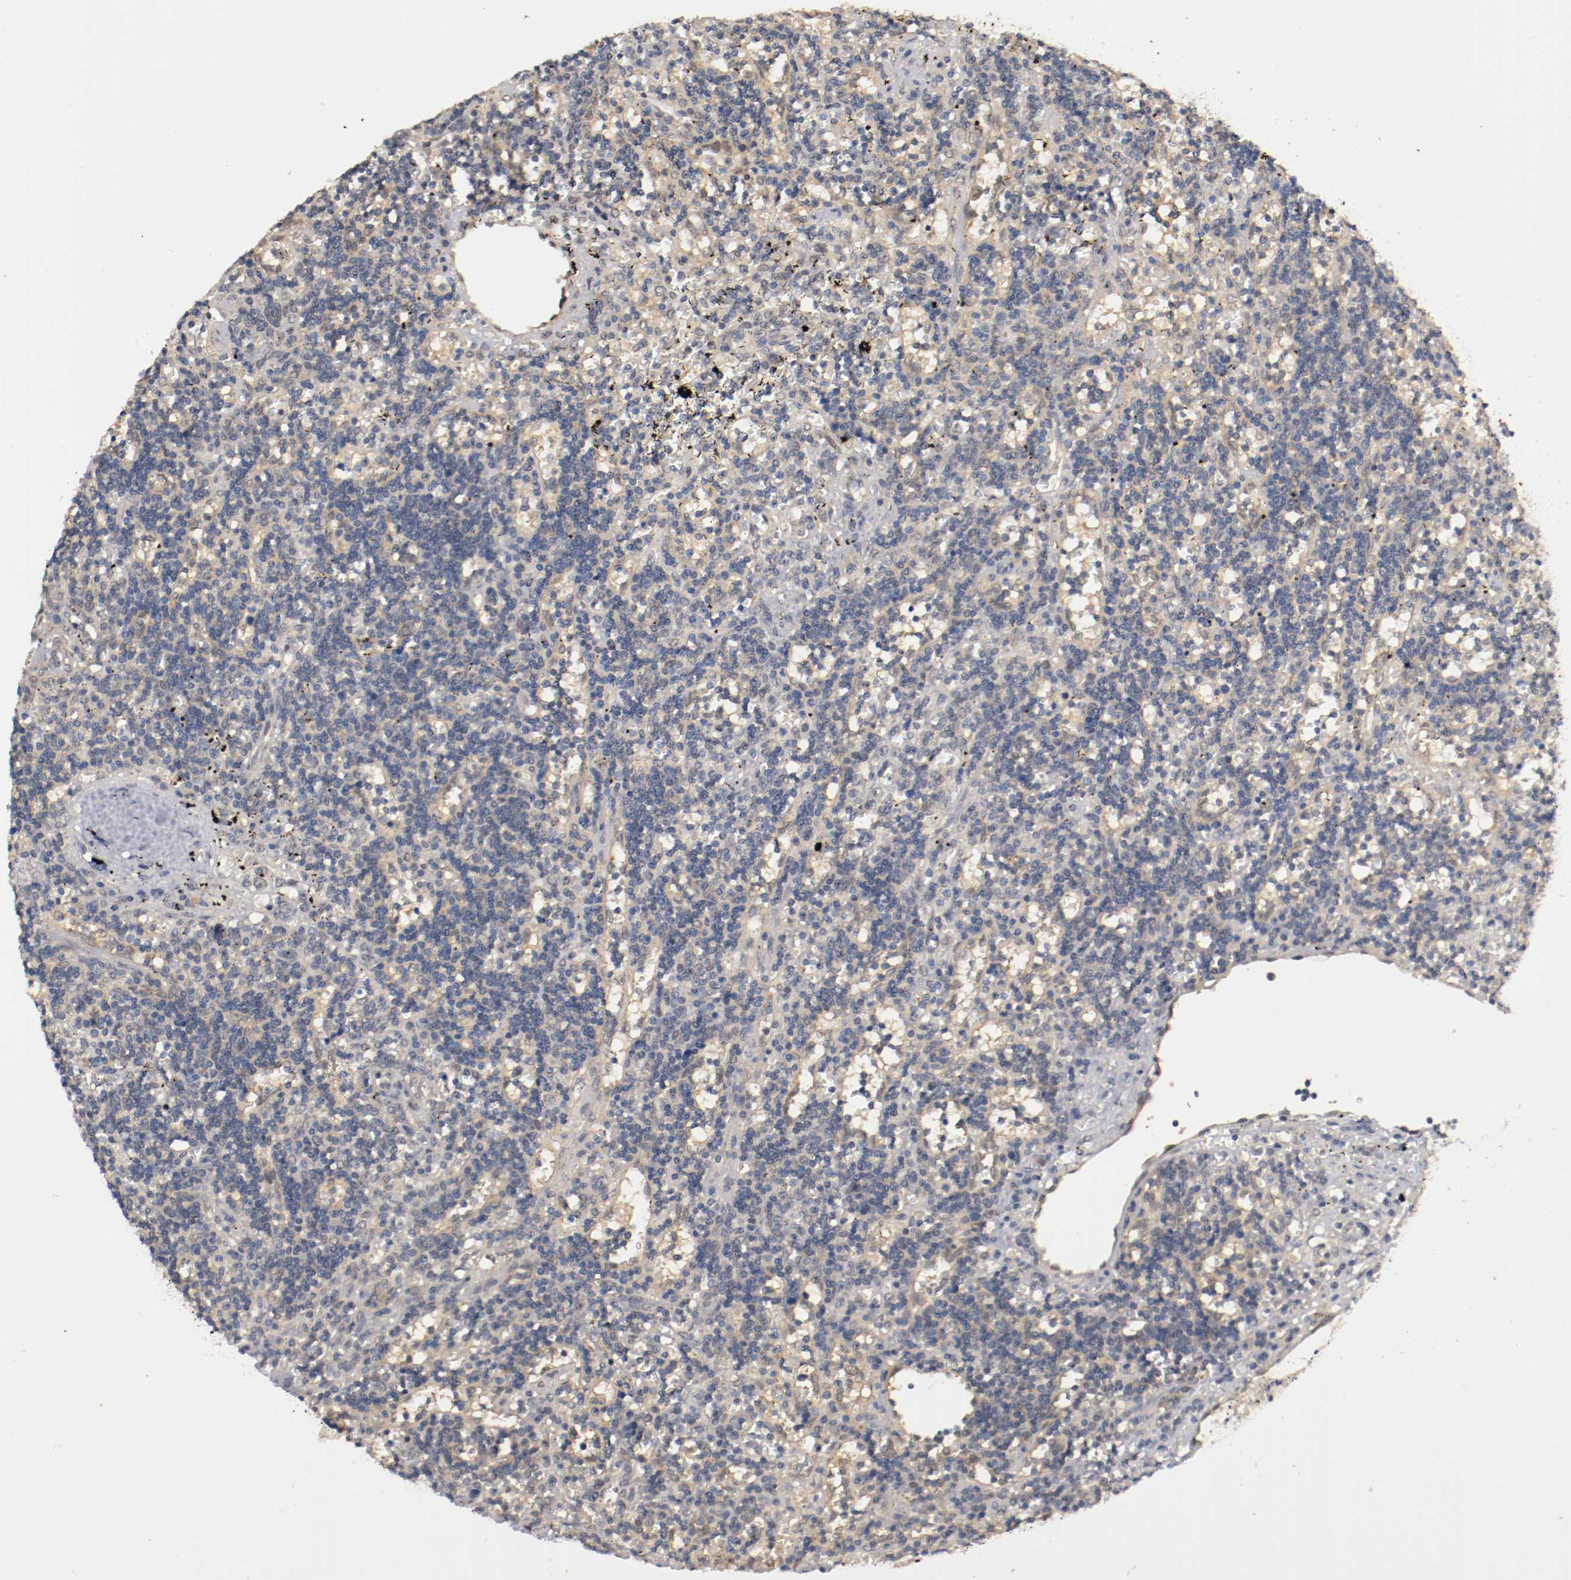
{"staining": {"intensity": "weak", "quantity": "25%-75%", "location": "cytoplasmic/membranous"}, "tissue": "lymphoma", "cell_type": "Tumor cells", "image_type": "cancer", "snomed": [{"axis": "morphology", "description": "Malignant lymphoma, non-Hodgkin's type, Low grade"}, {"axis": "topography", "description": "Spleen"}], "caption": "Immunohistochemistry (DAB (3,3'-diaminobenzidine)) staining of lymphoma reveals weak cytoplasmic/membranous protein expression in approximately 25%-75% of tumor cells. Nuclei are stained in blue.", "gene": "DNMT3B", "patient": {"sex": "male", "age": 60}}